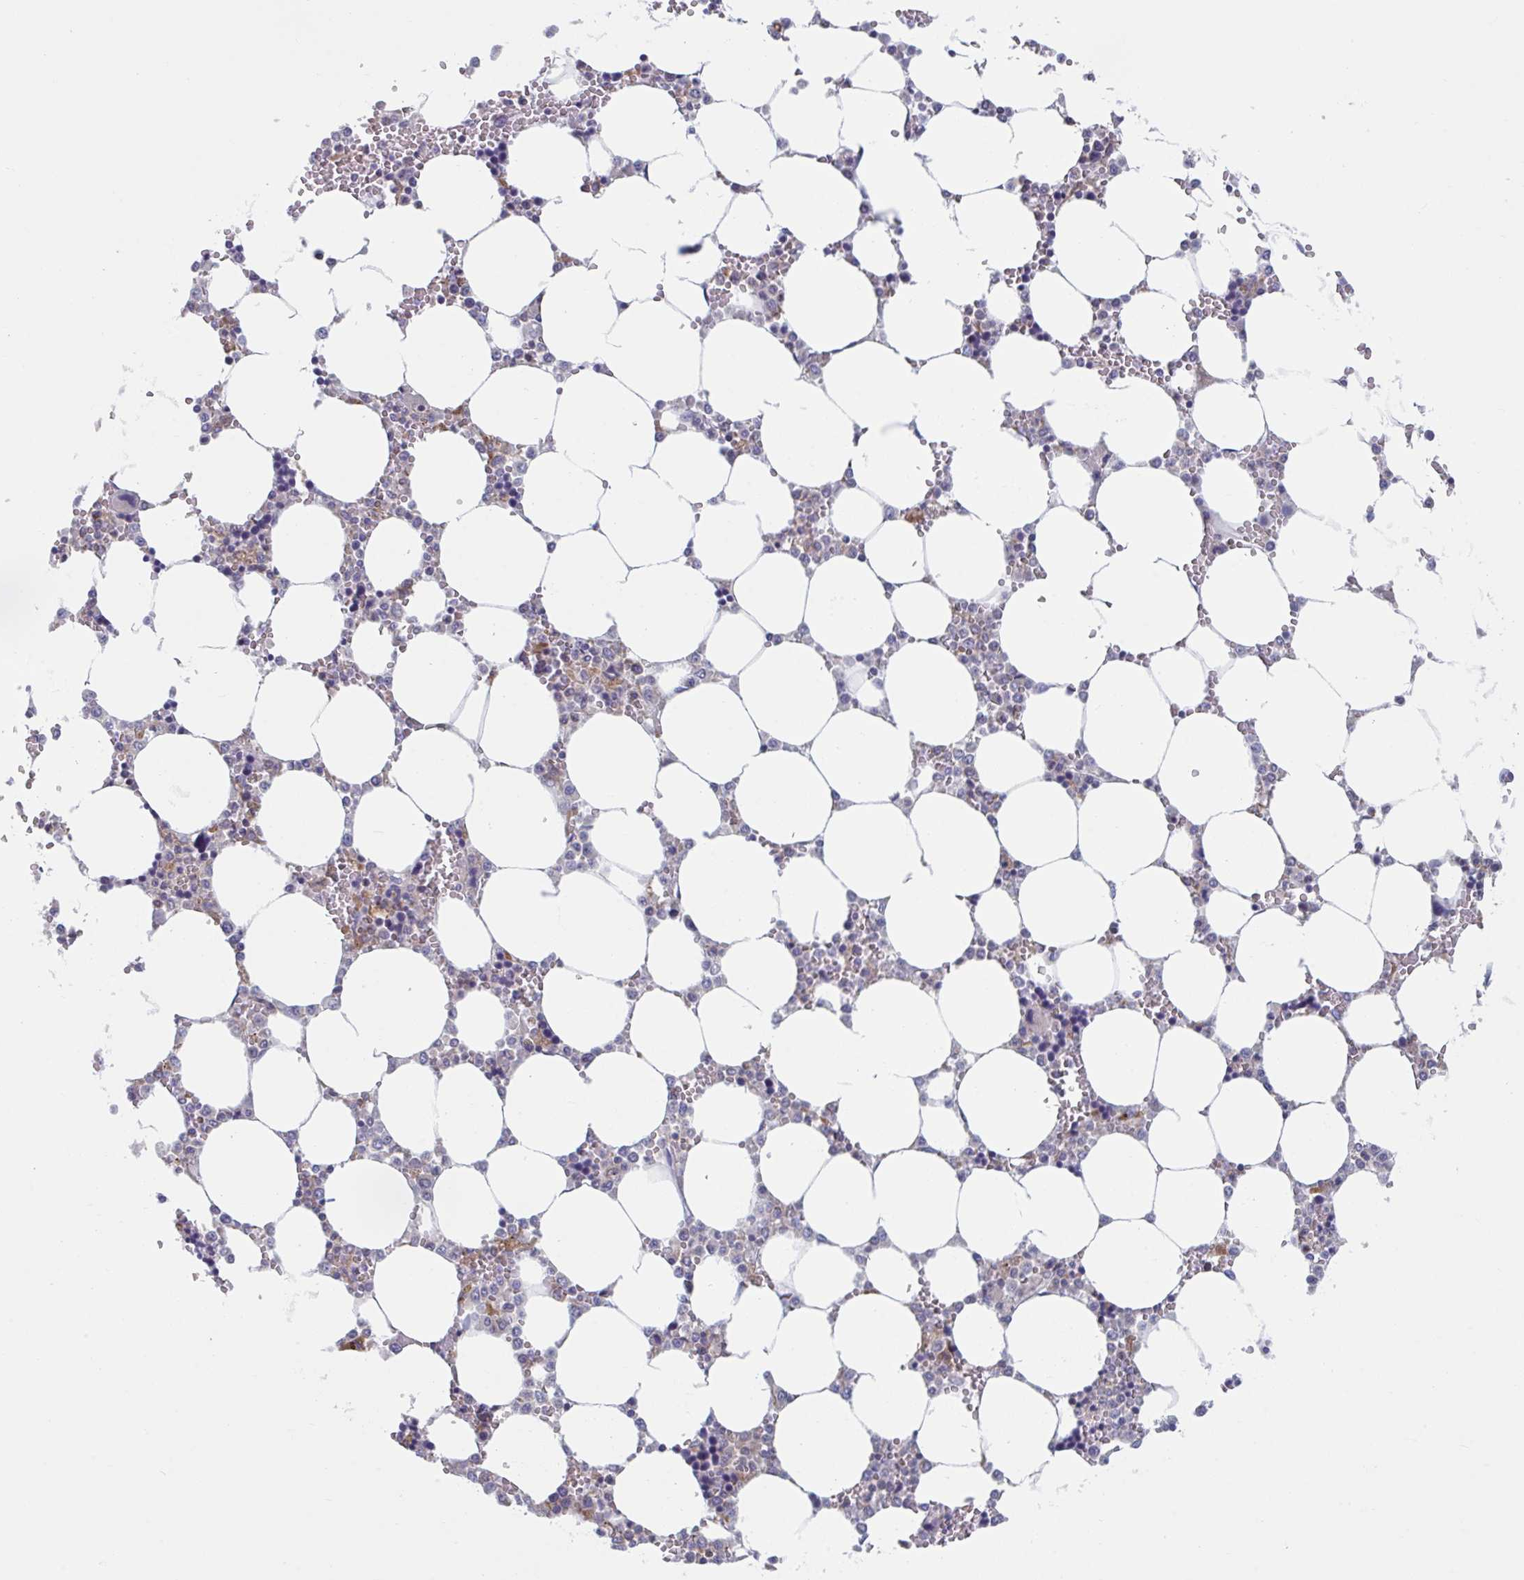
{"staining": {"intensity": "negative", "quantity": "none", "location": "none"}, "tissue": "bone marrow", "cell_type": "Hematopoietic cells", "image_type": "normal", "snomed": [{"axis": "morphology", "description": "Normal tissue, NOS"}, {"axis": "topography", "description": "Bone marrow"}], "caption": "Human bone marrow stained for a protein using immunohistochemistry reveals no expression in hematopoietic cells.", "gene": "NIPSNAP1", "patient": {"sex": "male", "age": 64}}